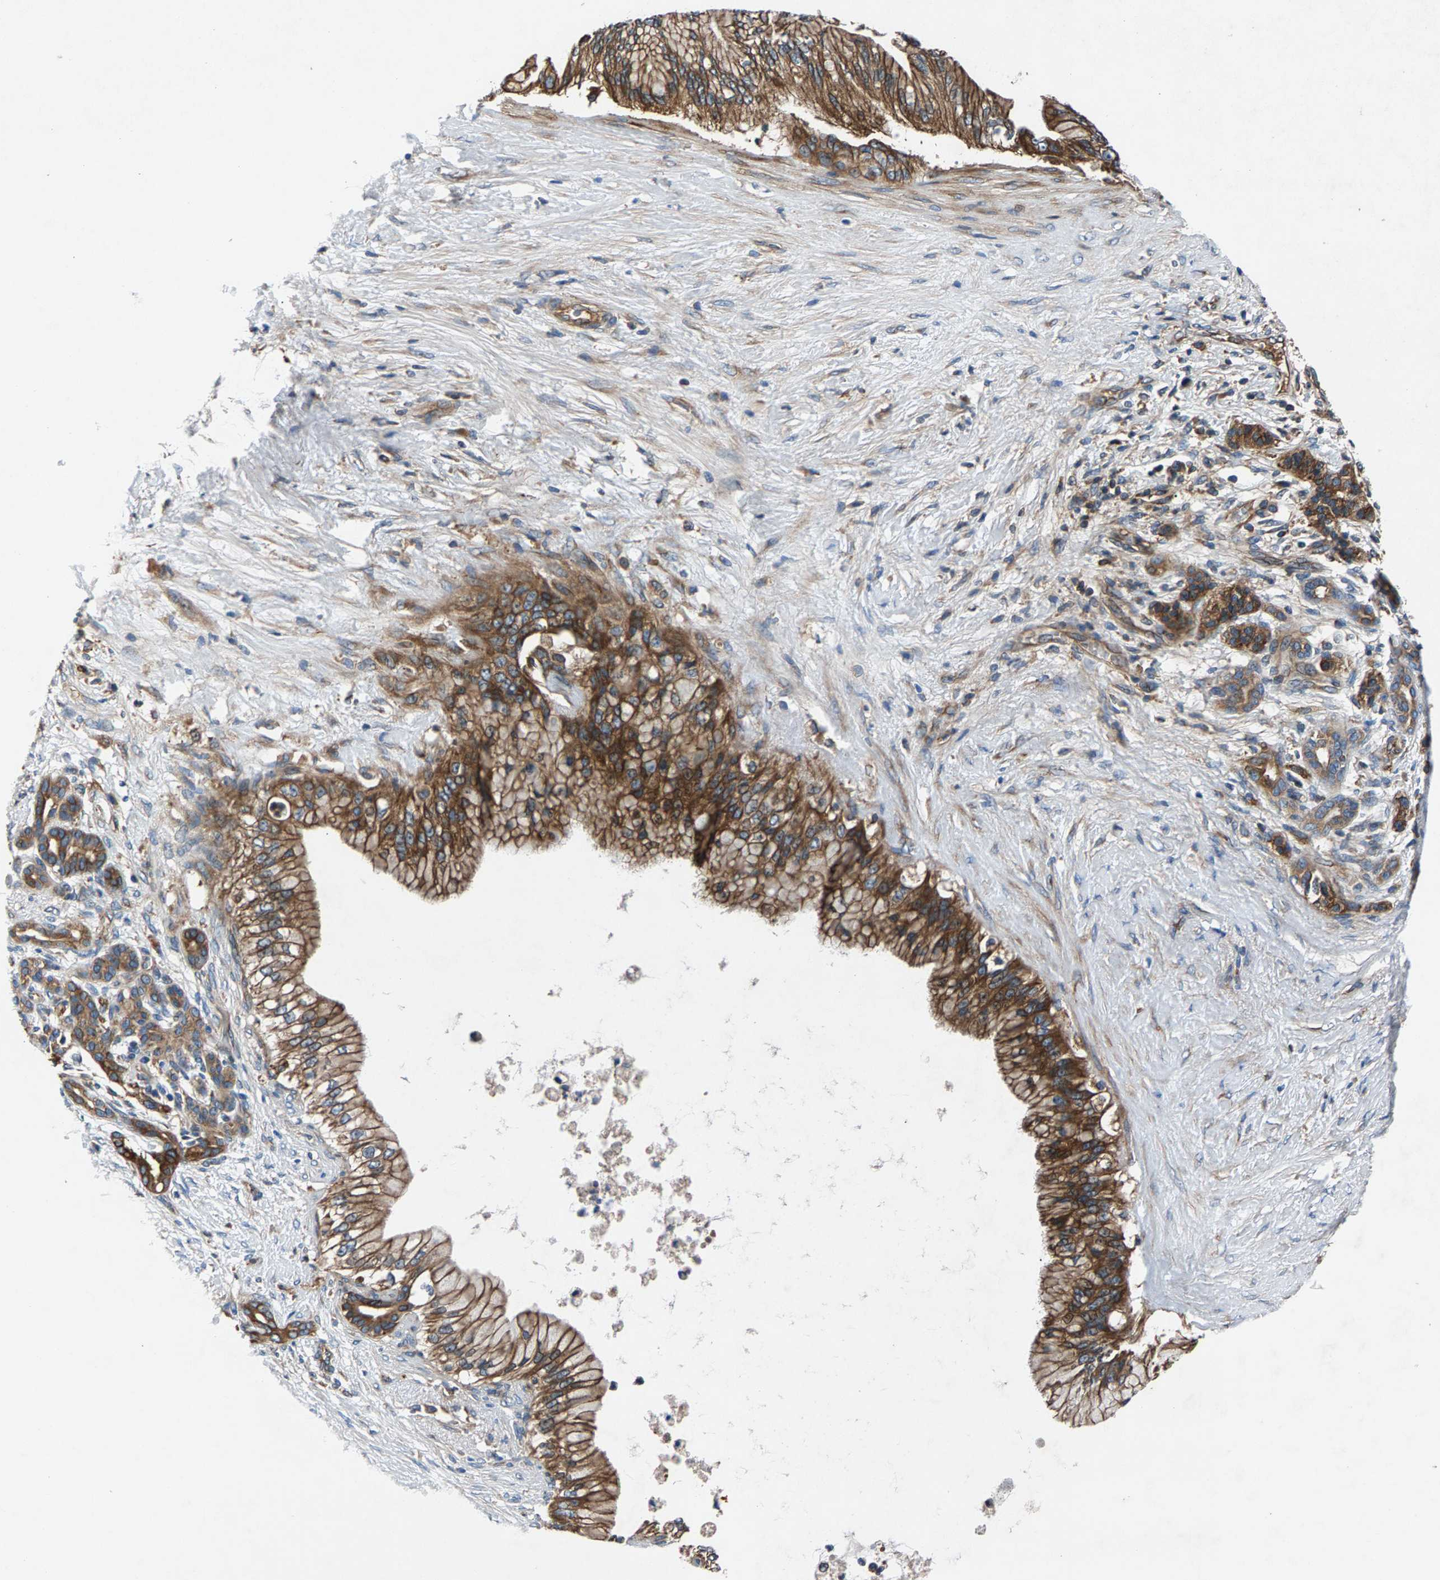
{"staining": {"intensity": "moderate", "quantity": ">75%", "location": "cytoplasmic/membranous"}, "tissue": "pancreatic cancer", "cell_type": "Tumor cells", "image_type": "cancer", "snomed": [{"axis": "morphology", "description": "Adenocarcinoma, NOS"}, {"axis": "topography", "description": "Pancreas"}], "caption": "DAB immunohistochemical staining of human pancreatic adenocarcinoma exhibits moderate cytoplasmic/membranous protein positivity in approximately >75% of tumor cells.", "gene": "LPCAT1", "patient": {"sex": "male", "age": 59}}